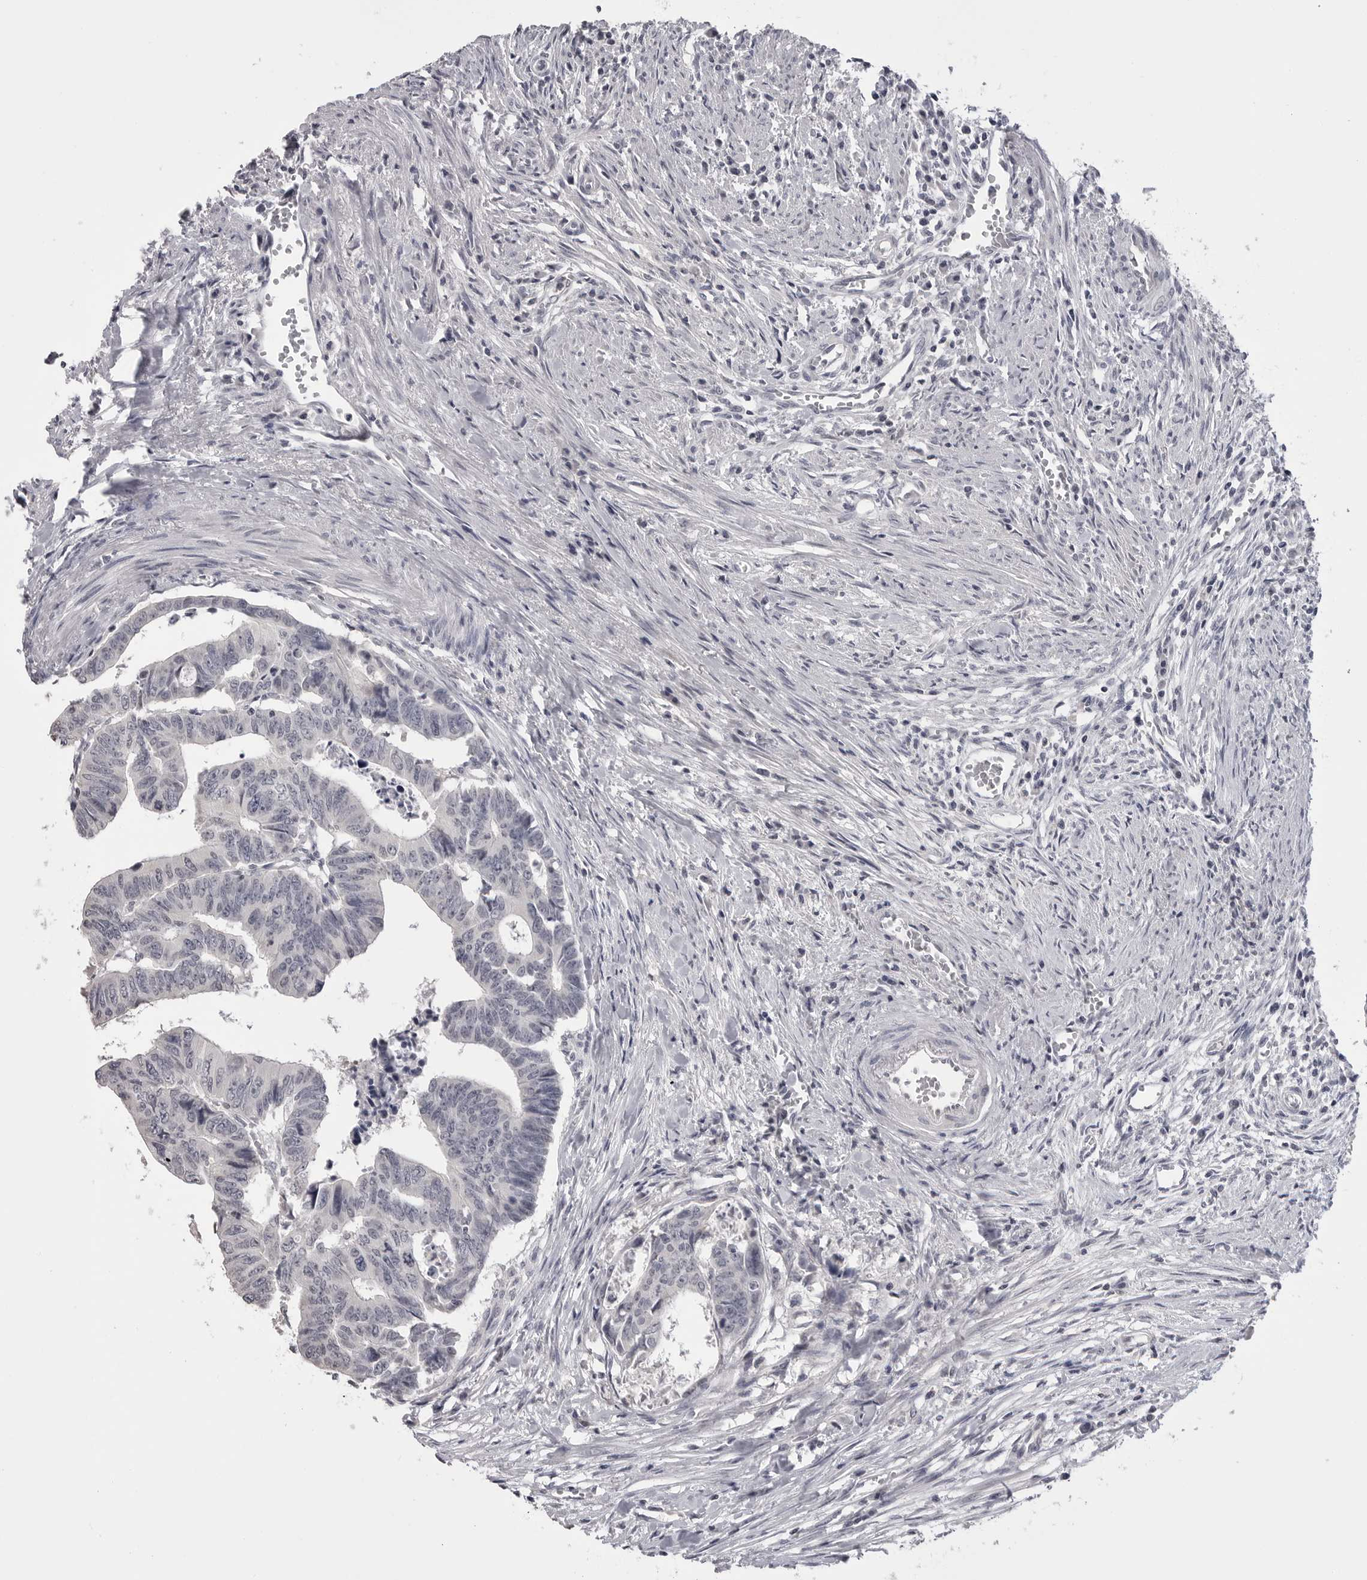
{"staining": {"intensity": "negative", "quantity": "none", "location": "none"}, "tissue": "colorectal cancer", "cell_type": "Tumor cells", "image_type": "cancer", "snomed": [{"axis": "morphology", "description": "Adenocarcinoma, NOS"}, {"axis": "topography", "description": "Rectum"}], "caption": "Immunohistochemistry (IHC) micrograph of human colorectal cancer stained for a protein (brown), which reveals no positivity in tumor cells.", "gene": "GPN2", "patient": {"sex": "female", "age": 65}}